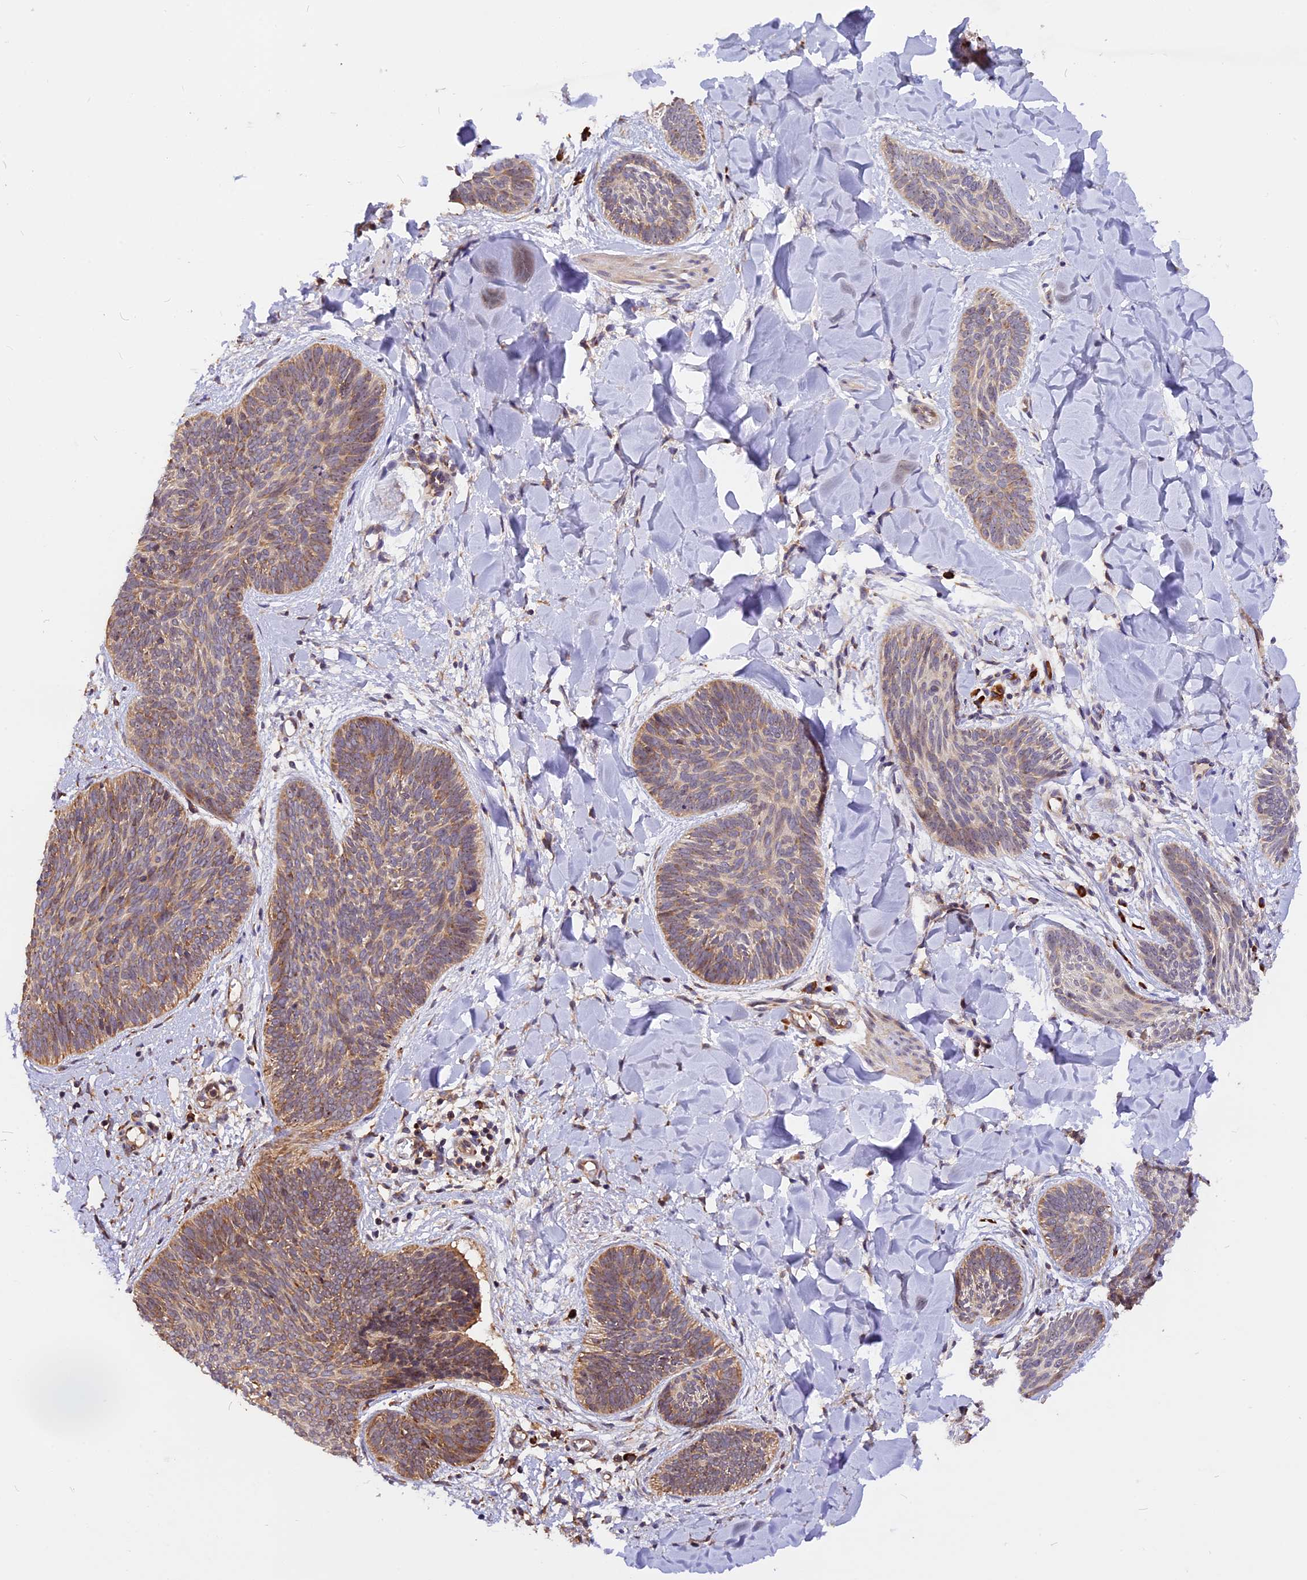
{"staining": {"intensity": "moderate", "quantity": ">75%", "location": "cytoplasmic/membranous"}, "tissue": "skin cancer", "cell_type": "Tumor cells", "image_type": "cancer", "snomed": [{"axis": "morphology", "description": "Basal cell carcinoma"}, {"axis": "topography", "description": "Skin"}], "caption": "Basal cell carcinoma (skin) stained with a brown dye reveals moderate cytoplasmic/membranous positive positivity in about >75% of tumor cells.", "gene": "GNPTAB", "patient": {"sex": "female", "age": 81}}